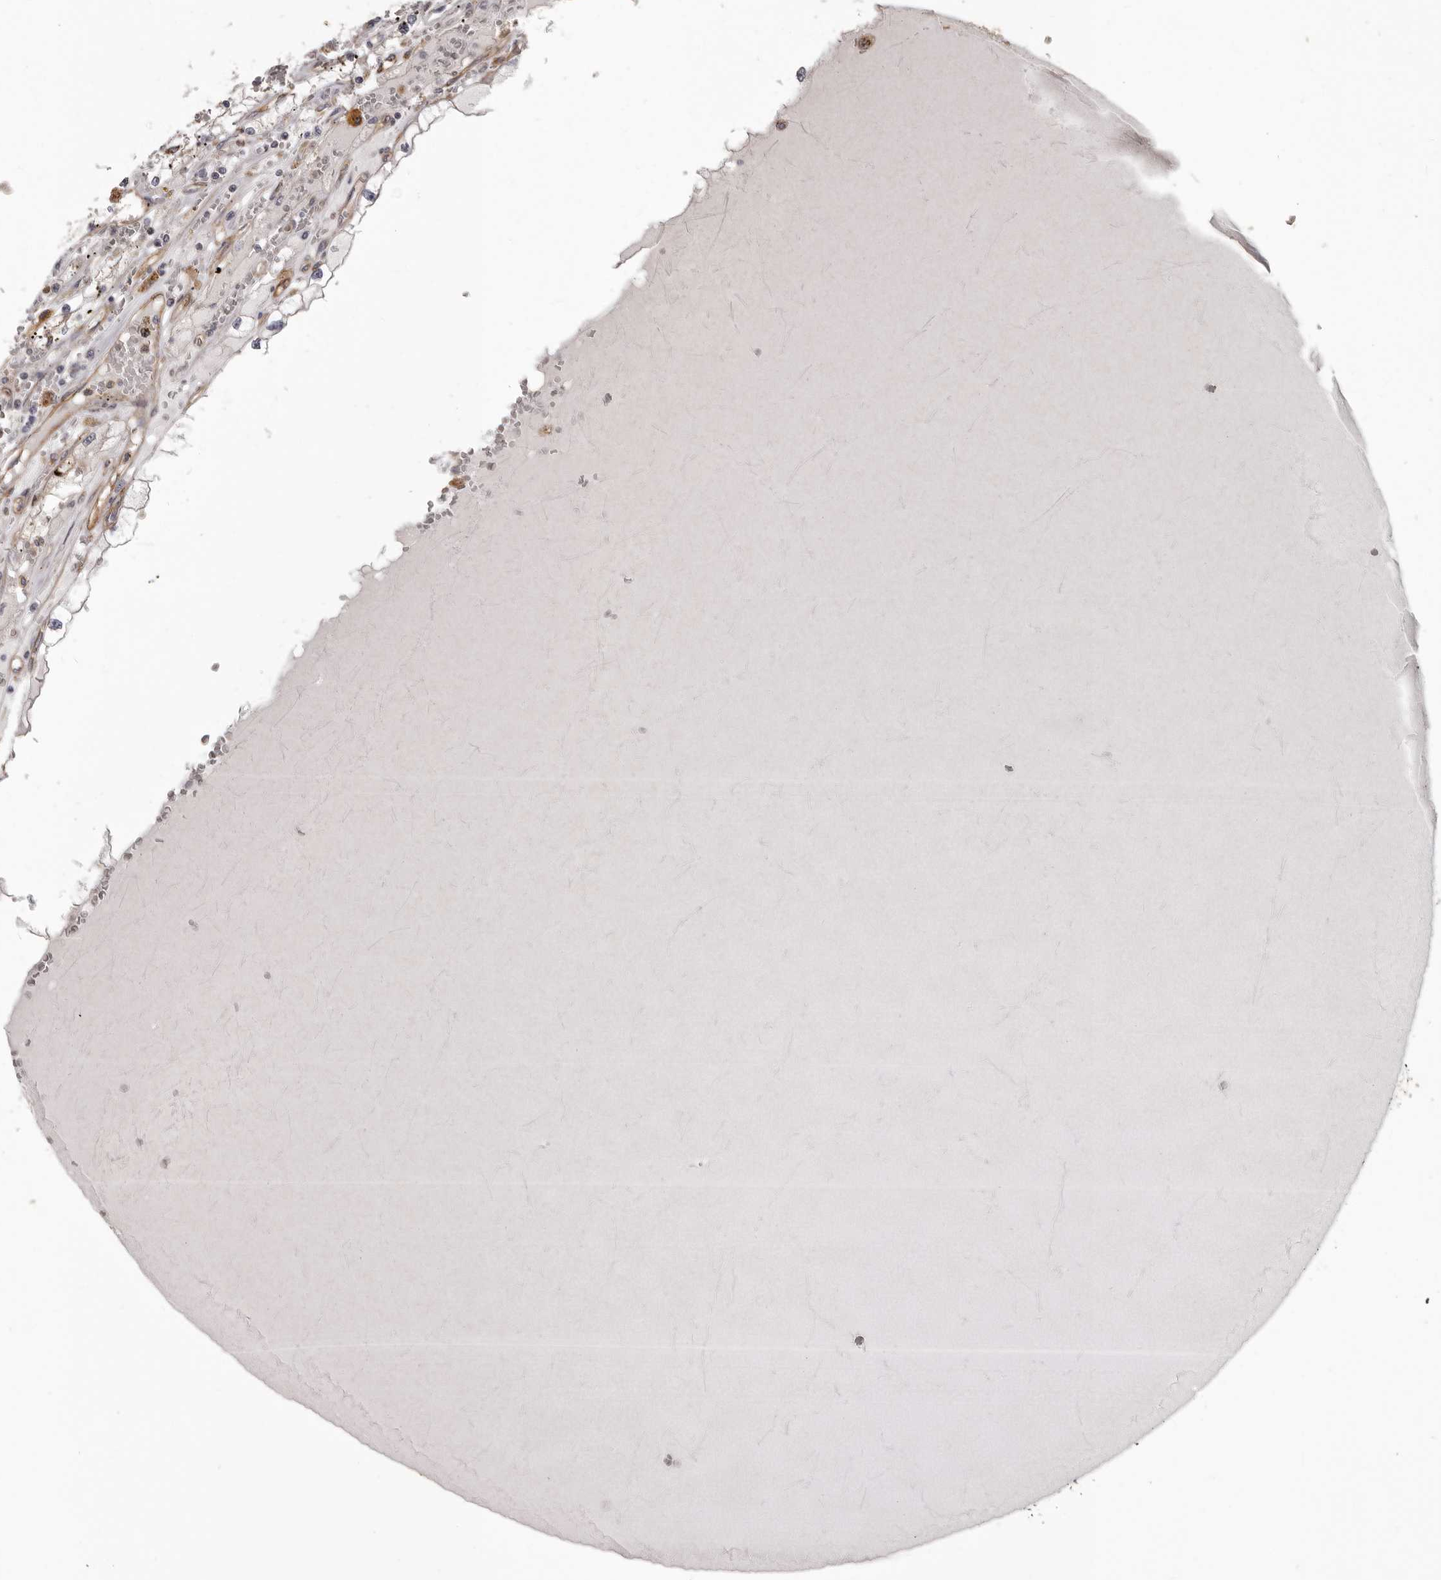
{"staining": {"intensity": "negative", "quantity": "none", "location": "none"}, "tissue": "renal cancer", "cell_type": "Tumor cells", "image_type": "cancer", "snomed": [{"axis": "morphology", "description": "Adenocarcinoma, NOS"}, {"axis": "topography", "description": "Kidney"}], "caption": "This is an immunohistochemistry (IHC) micrograph of renal adenocarcinoma. There is no staining in tumor cells.", "gene": "ENAH", "patient": {"sex": "male", "age": 56}}